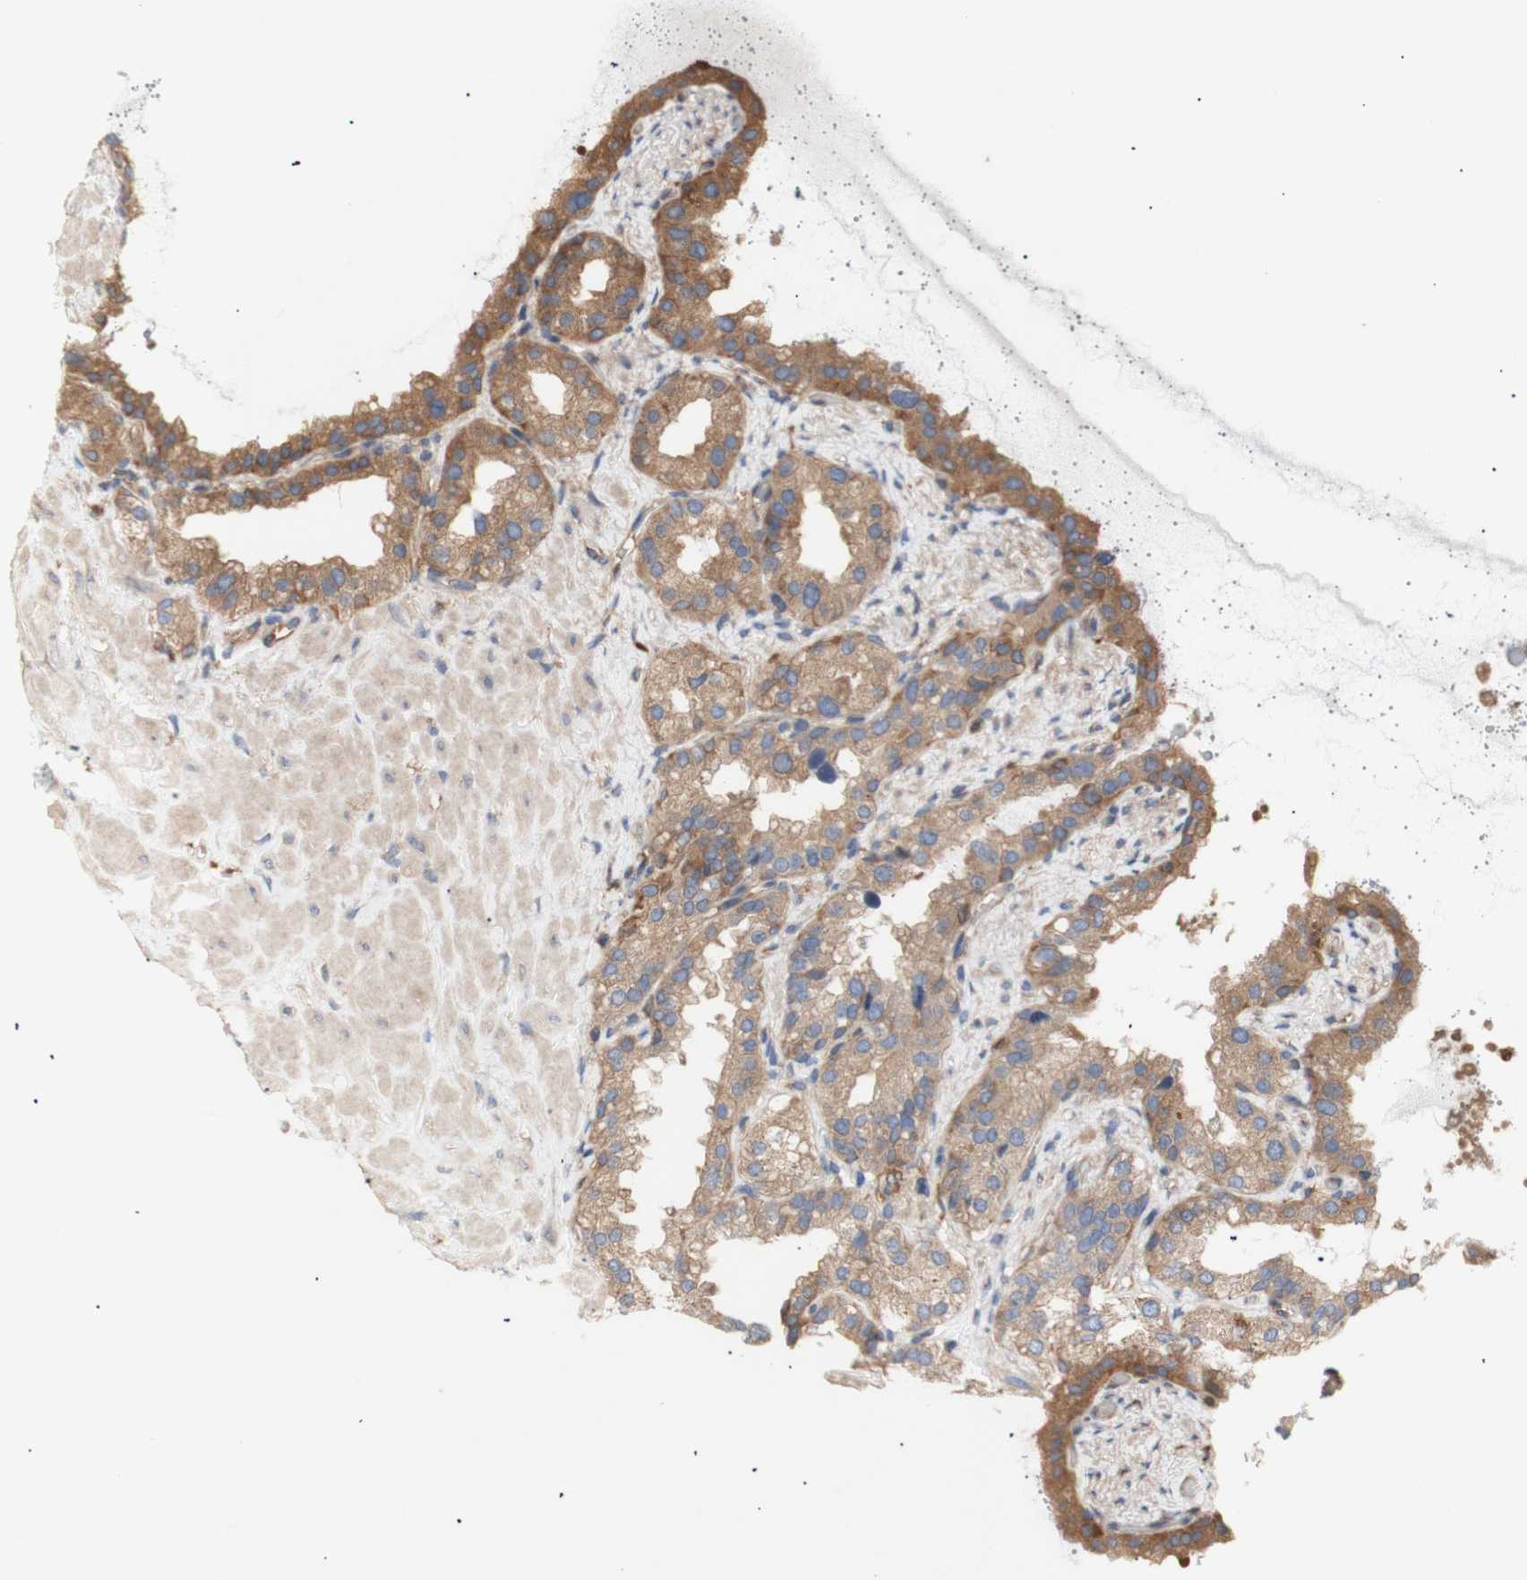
{"staining": {"intensity": "moderate", "quantity": ">75%", "location": "cytoplasmic/membranous"}, "tissue": "seminal vesicle", "cell_type": "Glandular cells", "image_type": "normal", "snomed": [{"axis": "morphology", "description": "Normal tissue, NOS"}, {"axis": "topography", "description": "Seminal veicle"}], "caption": "This image demonstrates unremarkable seminal vesicle stained with IHC to label a protein in brown. The cytoplasmic/membranous of glandular cells show moderate positivity for the protein. Nuclei are counter-stained blue.", "gene": "IKBKG", "patient": {"sex": "male", "age": 68}}